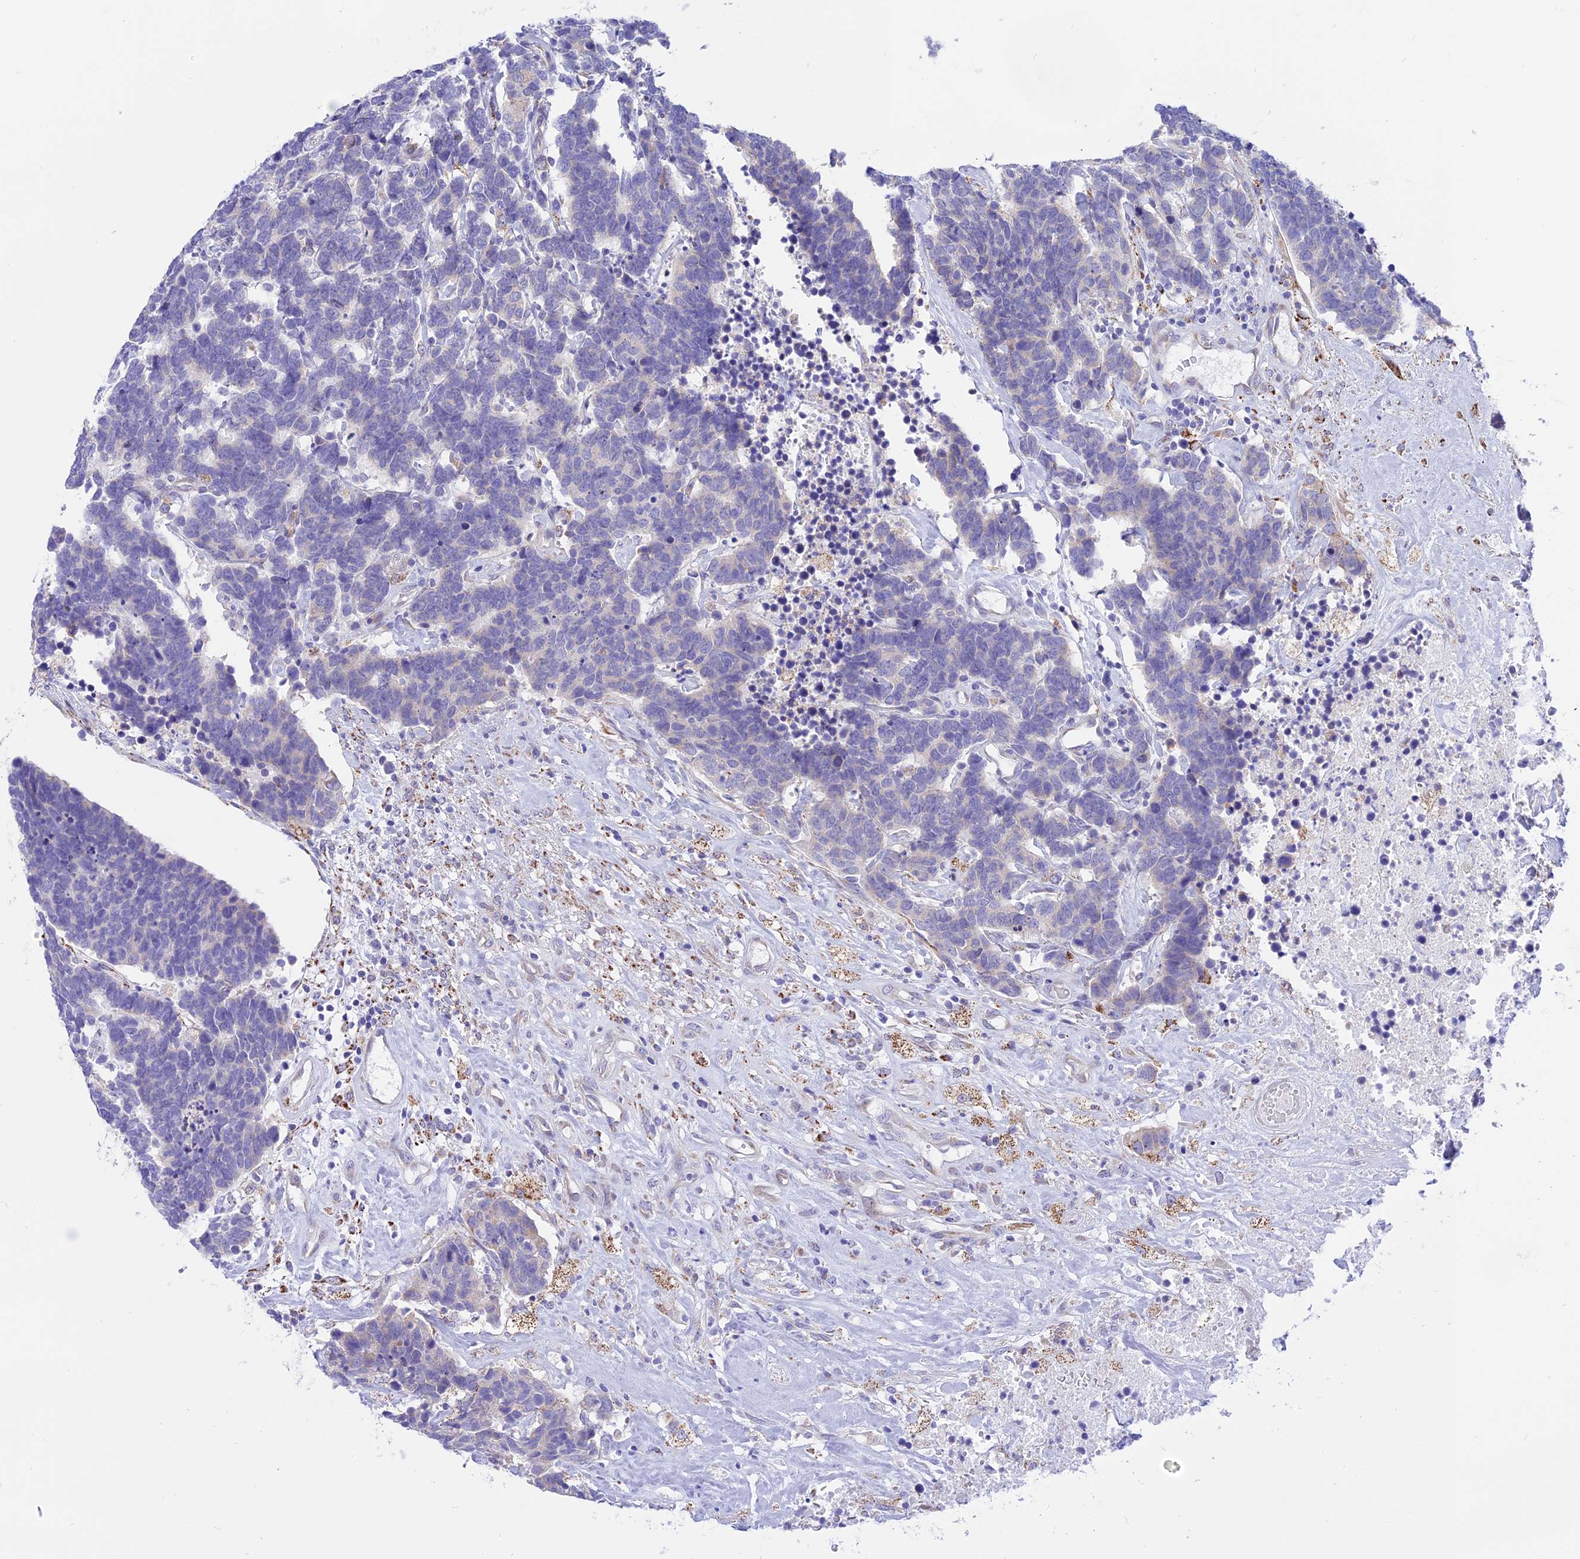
{"staining": {"intensity": "negative", "quantity": "none", "location": "none"}, "tissue": "carcinoid", "cell_type": "Tumor cells", "image_type": "cancer", "snomed": [{"axis": "morphology", "description": "Carcinoma, NOS"}, {"axis": "morphology", "description": "Carcinoid, malignant, NOS"}, {"axis": "topography", "description": "Urinary bladder"}], "caption": "Tumor cells are negative for brown protein staining in carcinoid. (IHC, brightfield microscopy, high magnification).", "gene": "ARMCX6", "patient": {"sex": "male", "age": 57}}